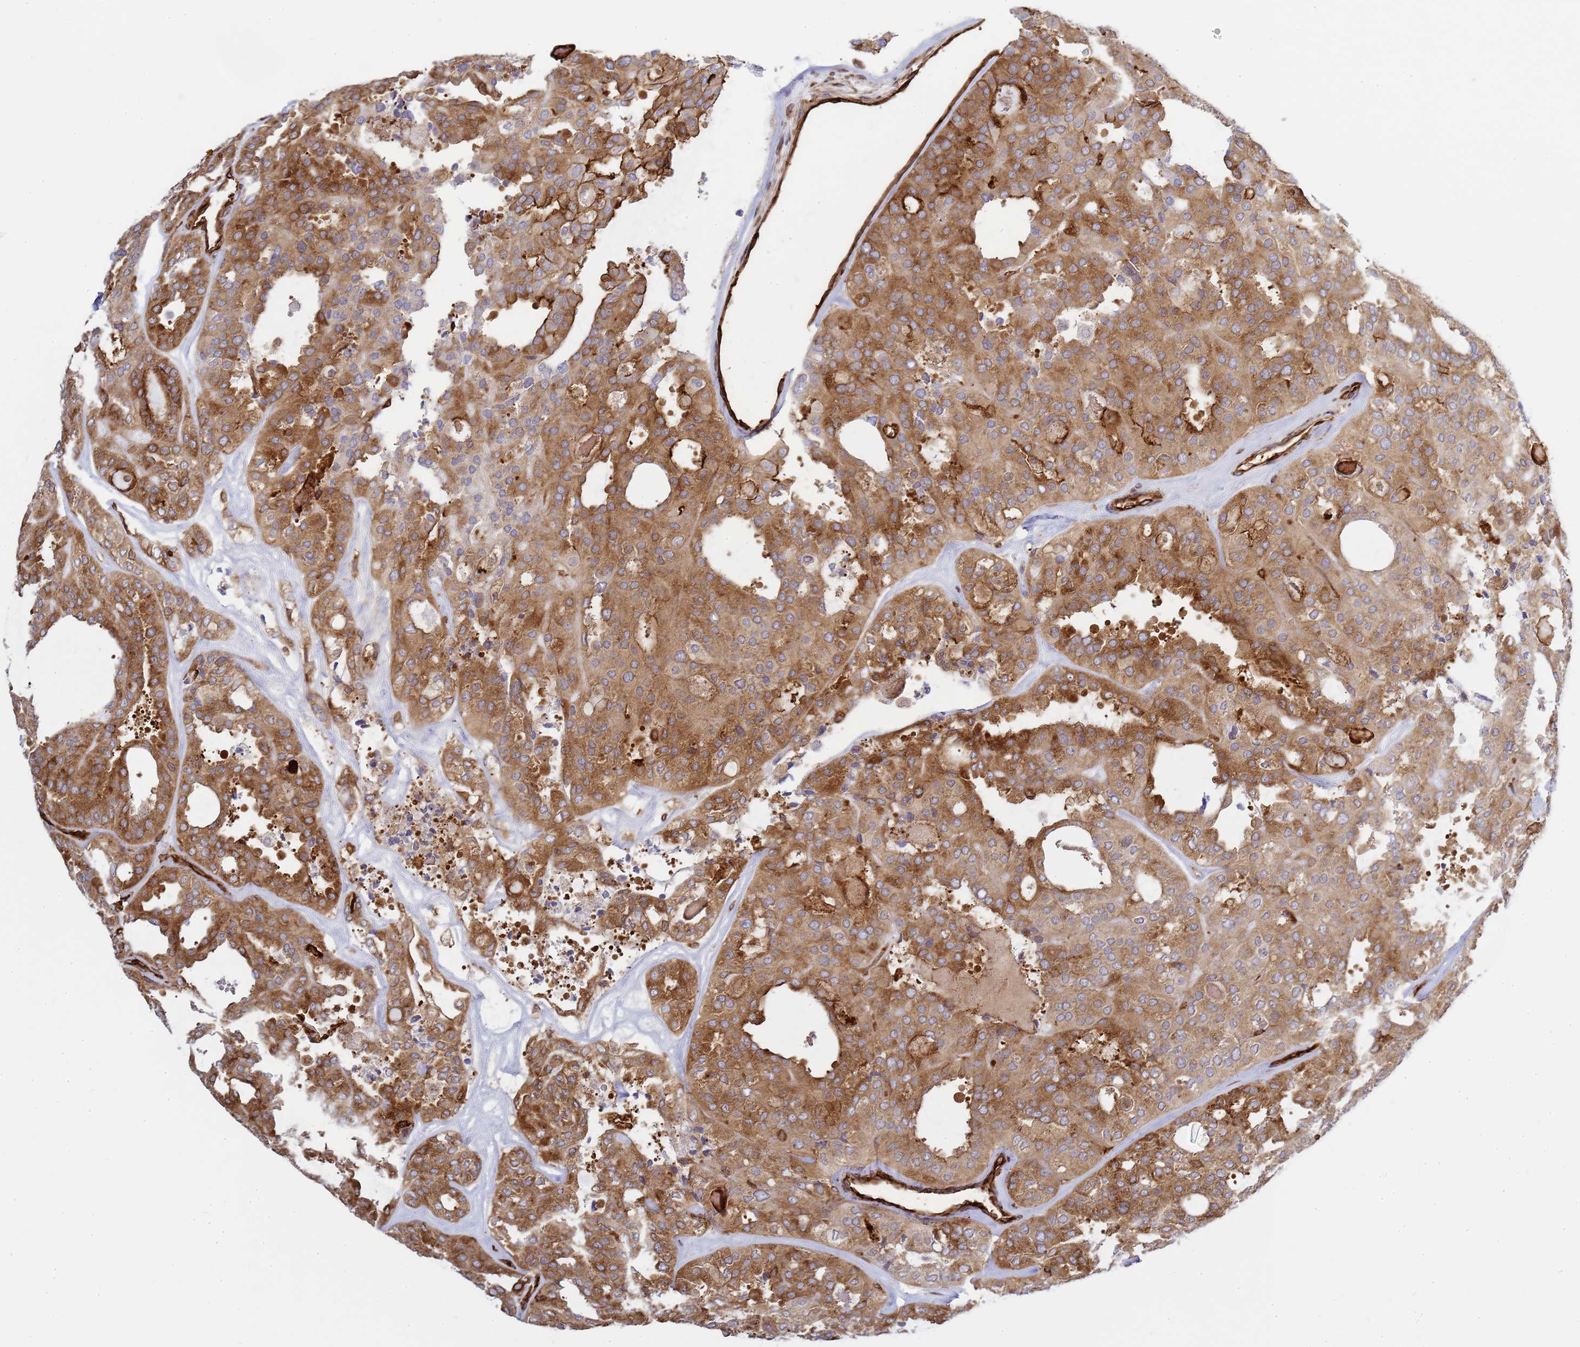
{"staining": {"intensity": "moderate", "quantity": ">75%", "location": "cytoplasmic/membranous"}, "tissue": "thyroid cancer", "cell_type": "Tumor cells", "image_type": "cancer", "snomed": [{"axis": "morphology", "description": "Follicular adenoma carcinoma, NOS"}, {"axis": "topography", "description": "Thyroid gland"}], "caption": "Immunohistochemistry (IHC) (DAB (3,3'-diaminobenzidine)) staining of follicular adenoma carcinoma (thyroid) demonstrates moderate cytoplasmic/membranous protein expression in approximately >75% of tumor cells. Using DAB (brown) and hematoxylin (blue) stains, captured at high magnification using brightfield microscopy.", "gene": "ZBTB8OS", "patient": {"sex": "male", "age": 75}}